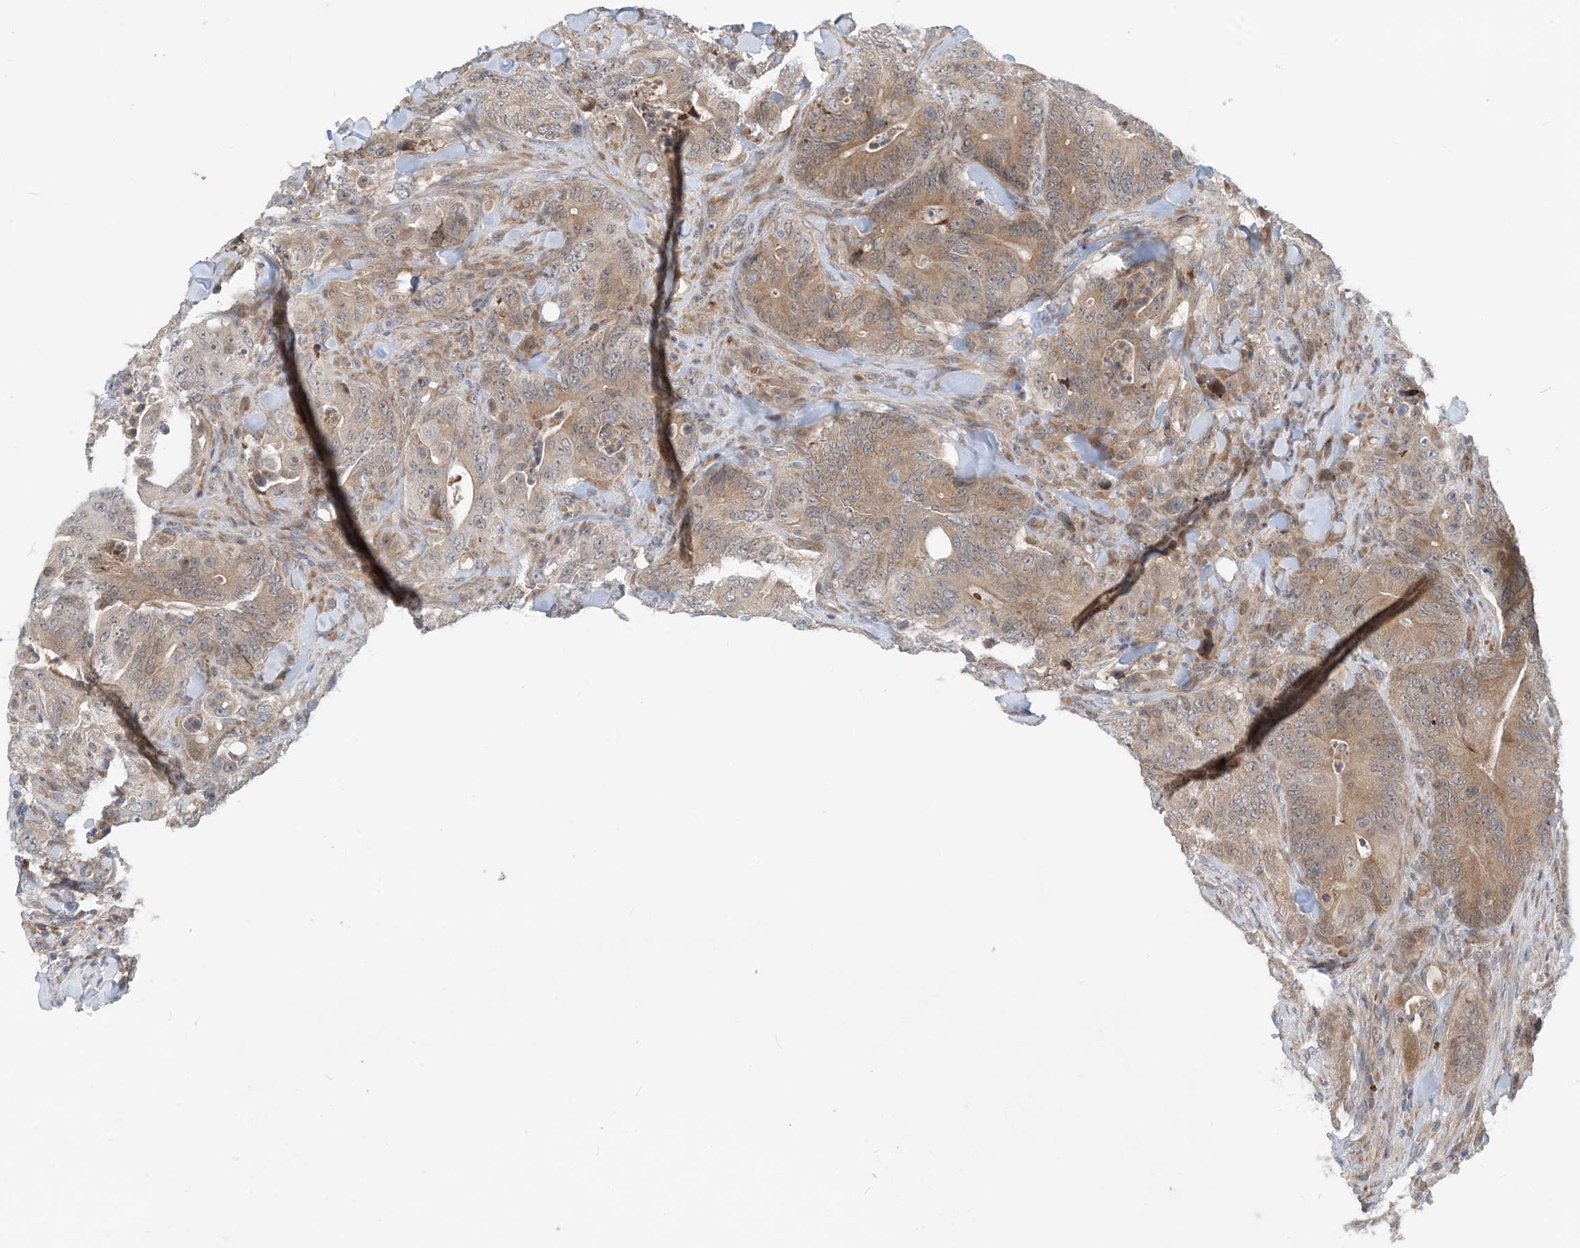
{"staining": {"intensity": "moderate", "quantity": ">75%", "location": "cytoplasmic/membranous"}, "tissue": "colorectal cancer", "cell_type": "Tumor cells", "image_type": "cancer", "snomed": [{"axis": "morphology", "description": "Normal tissue, NOS"}, {"axis": "topography", "description": "Colon"}], "caption": "An IHC micrograph of neoplastic tissue is shown. Protein staining in brown shows moderate cytoplasmic/membranous positivity in colorectal cancer within tumor cells. The protein is stained brown, and the nuclei are stained in blue (DAB (3,3'-diaminobenzidine) IHC with brightfield microscopy, high magnification).", "gene": "PHOSPHO2", "patient": {"sex": "female", "age": 82}}